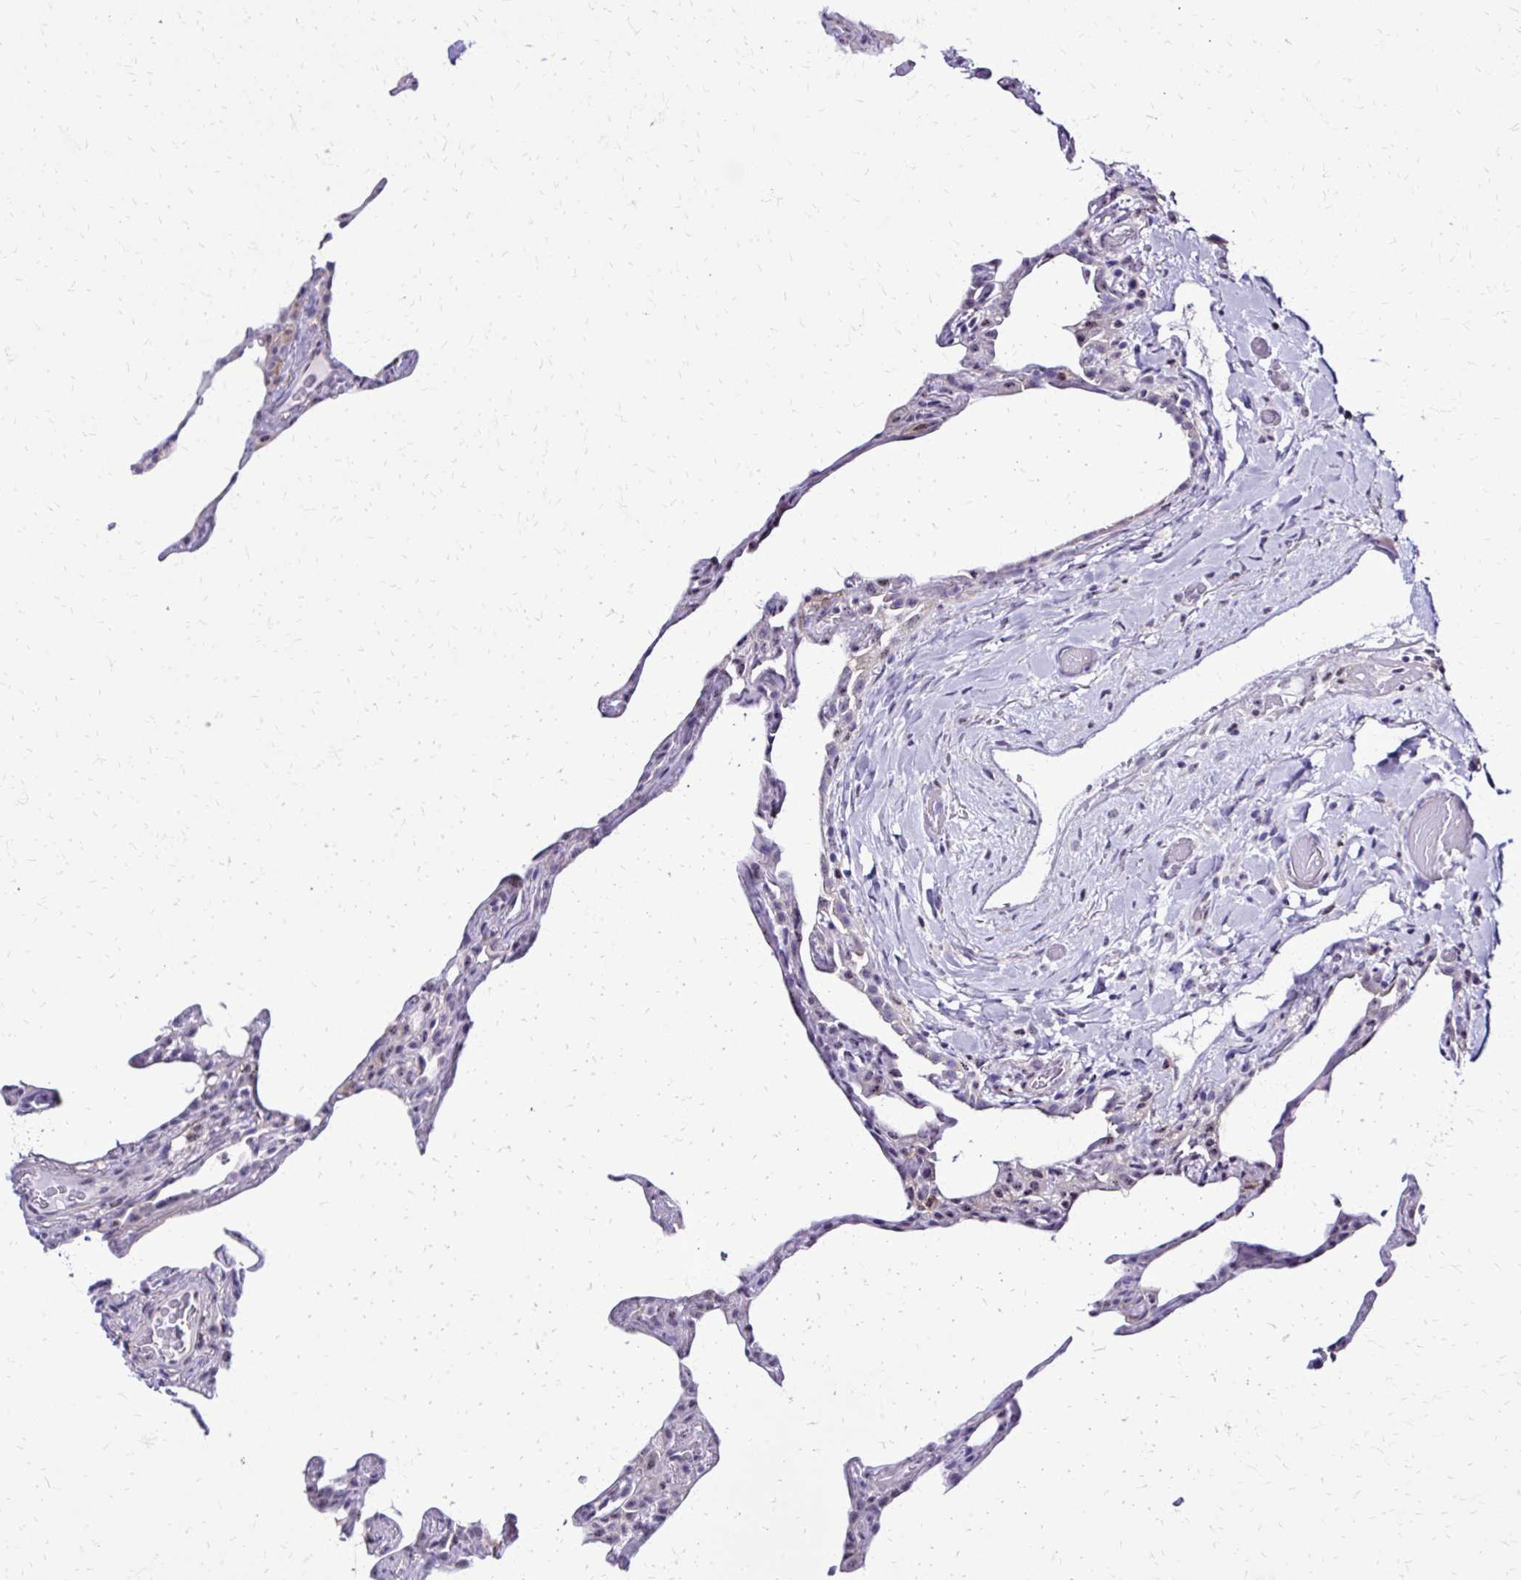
{"staining": {"intensity": "negative", "quantity": "none", "location": "none"}, "tissue": "lung", "cell_type": "Alveolar cells", "image_type": "normal", "snomed": [{"axis": "morphology", "description": "Normal tissue, NOS"}, {"axis": "topography", "description": "Lung"}], "caption": "This image is of benign lung stained with immunohistochemistry to label a protein in brown with the nuclei are counter-stained blue. There is no staining in alveolar cells. (DAB IHC with hematoxylin counter stain).", "gene": "RASL11B", "patient": {"sex": "female", "age": 57}}